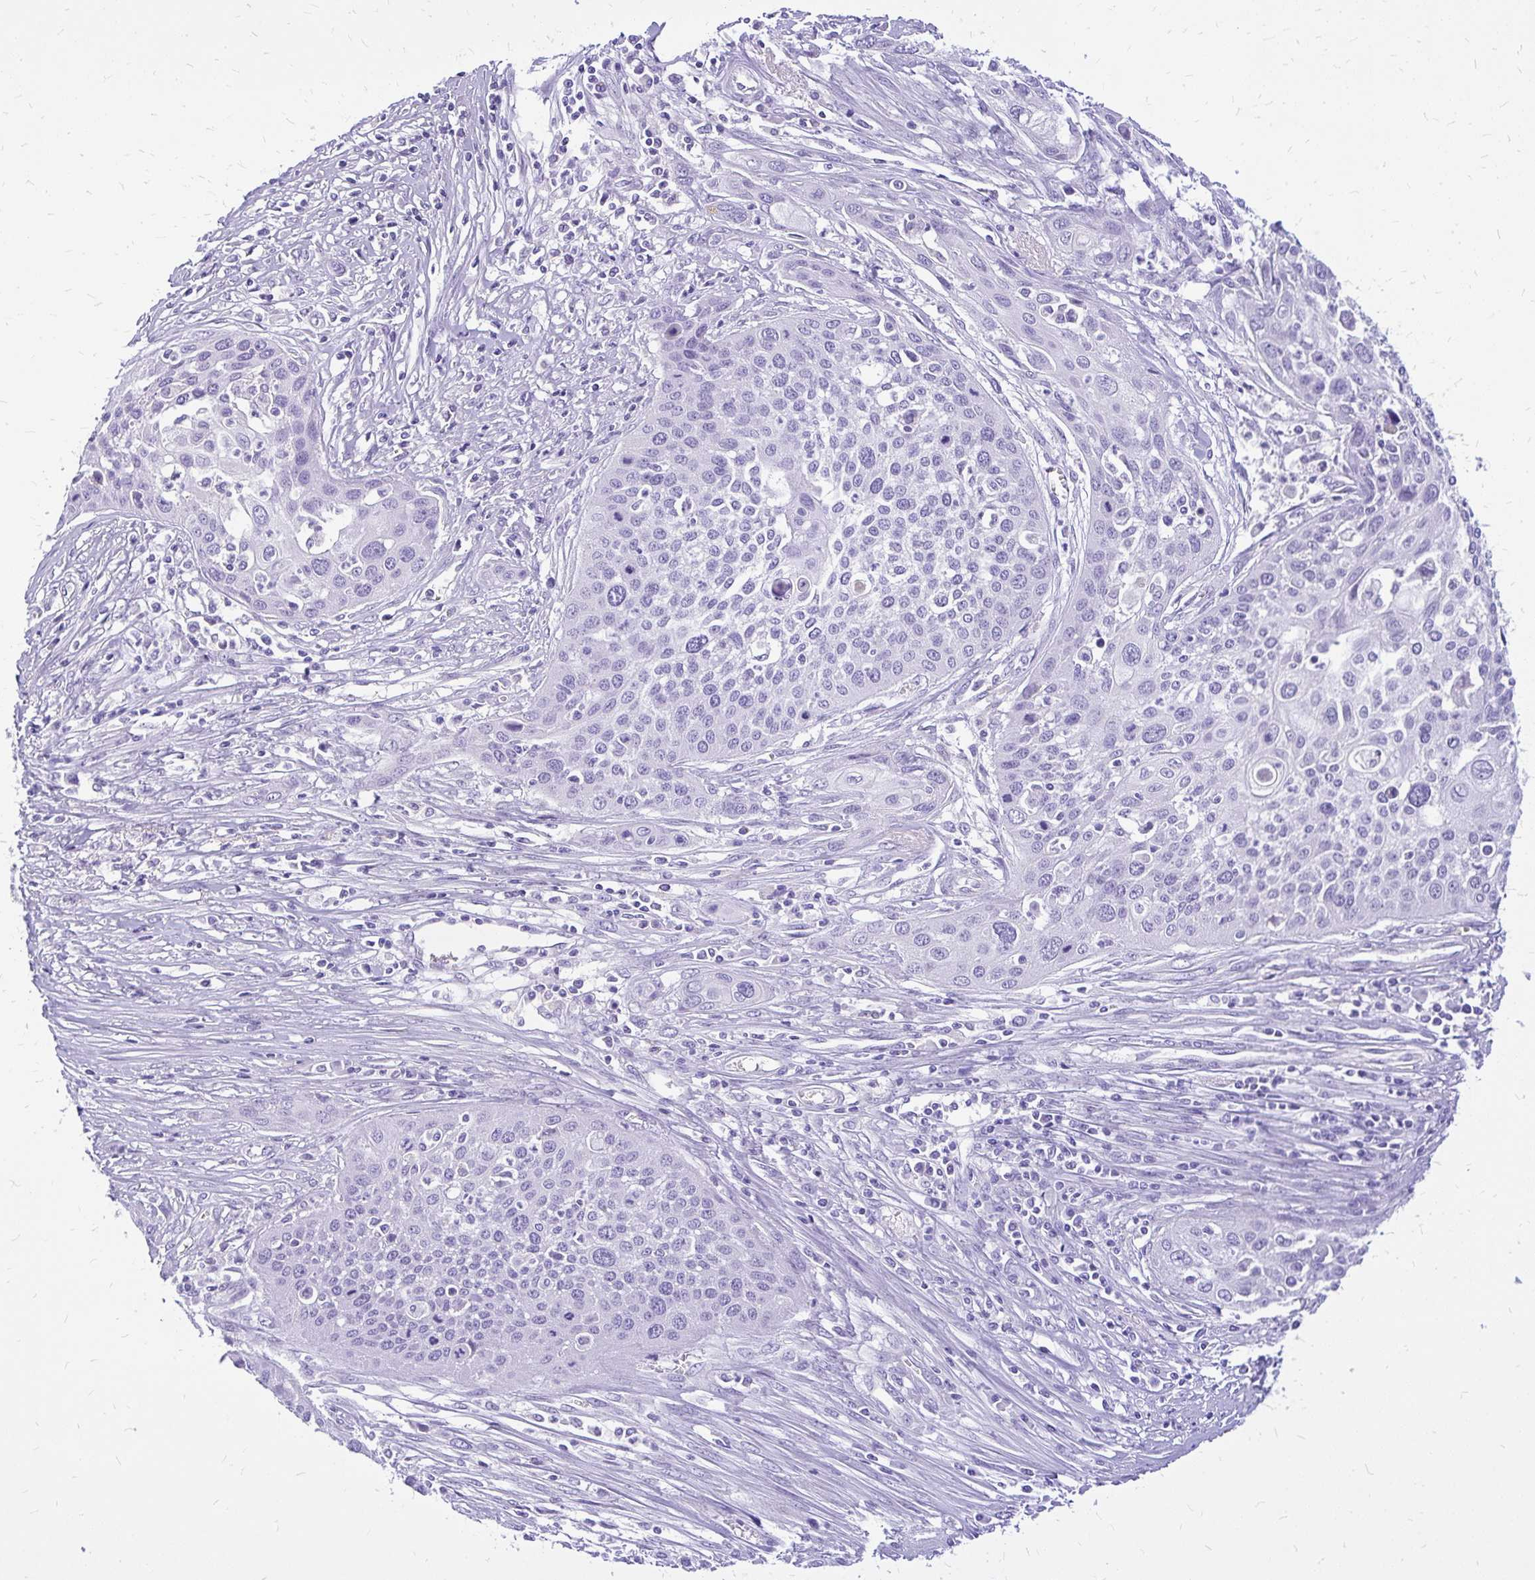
{"staining": {"intensity": "negative", "quantity": "none", "location": "none"}, "tissue": "cervical cancer", "cell_type": "Tumor cells", "image_type": "cancer", "snomed": [{"axis": "morphology", "description": "Squamous cell carcinoma, NOS"}, {"axis": "topography", "description": "Cervix"}], "caption": "High magnification brightfield microscopy of cervical squamous cell carcinoma stained with DAB (brown) and counterstained with hematoxylin (blue): tumor cells show no significant expression. (Brightfield microscopy of DAB immunohistochemistry at high magnification).", "gene": "MAP1LC3A", "patient": {"sex": "female", "age": 34}}